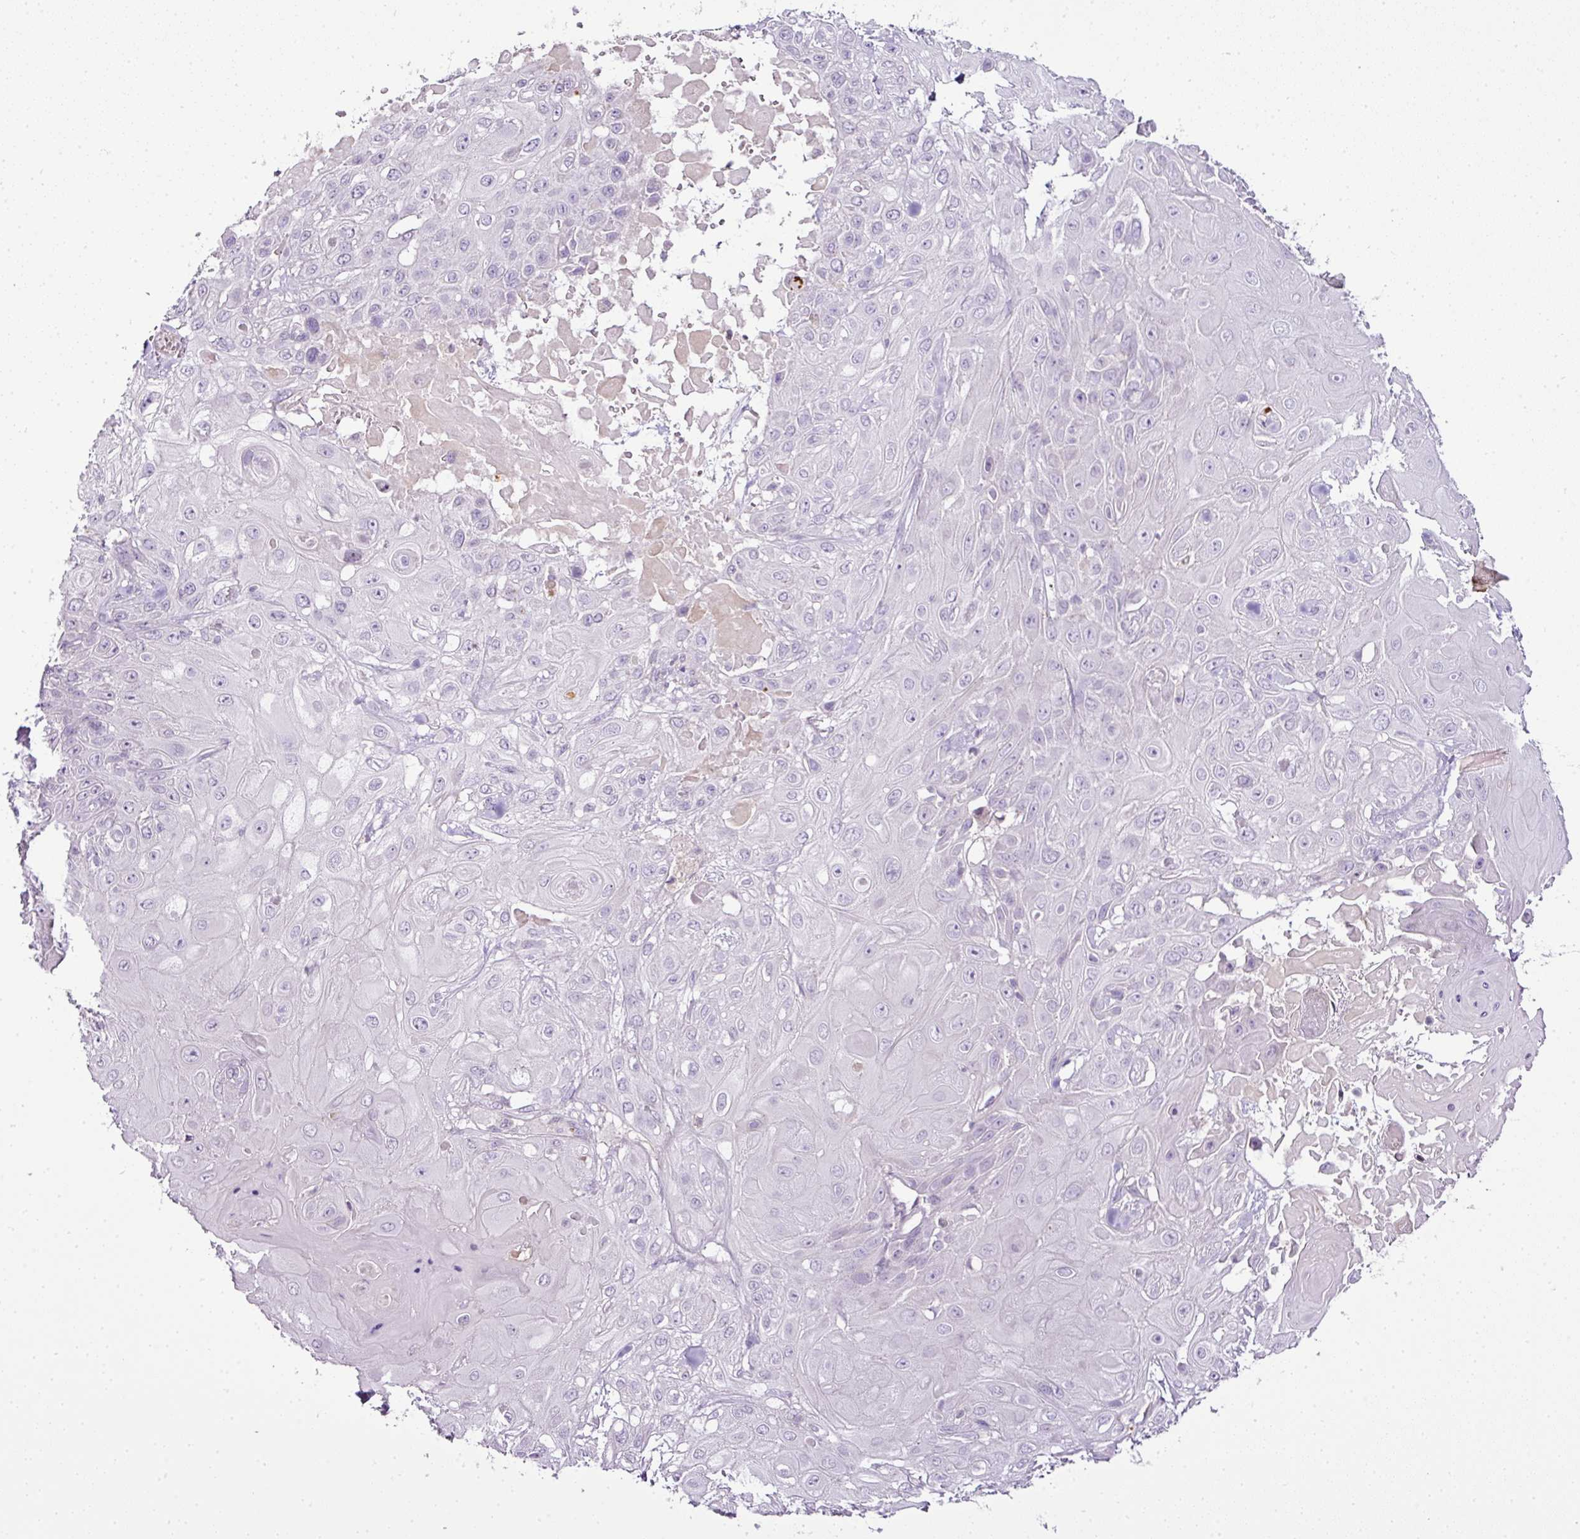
{"staining": {"intensity": "negative", "quantity": "none", "location": "none"}, "tissue": "skin cancer", "cell_type": "Tumor cells", "image_type": "cancer", "snomed": [{"axis": "morphology", "description": "Normal tissue, NOS"}, {"axis": "morphology", "description": "Squamous cell carcinoma, NOS"}, {"axis": "topography", "description": "Skin"}, {"axis": "topography", "description": "Cartilage tissue"}], "caption": "Skin cancer was stained to show a protein in brown. There is no significant positivity in tumor cells.", "gene": "TEX30", "patient": {"sex": "female", "age": 79}}